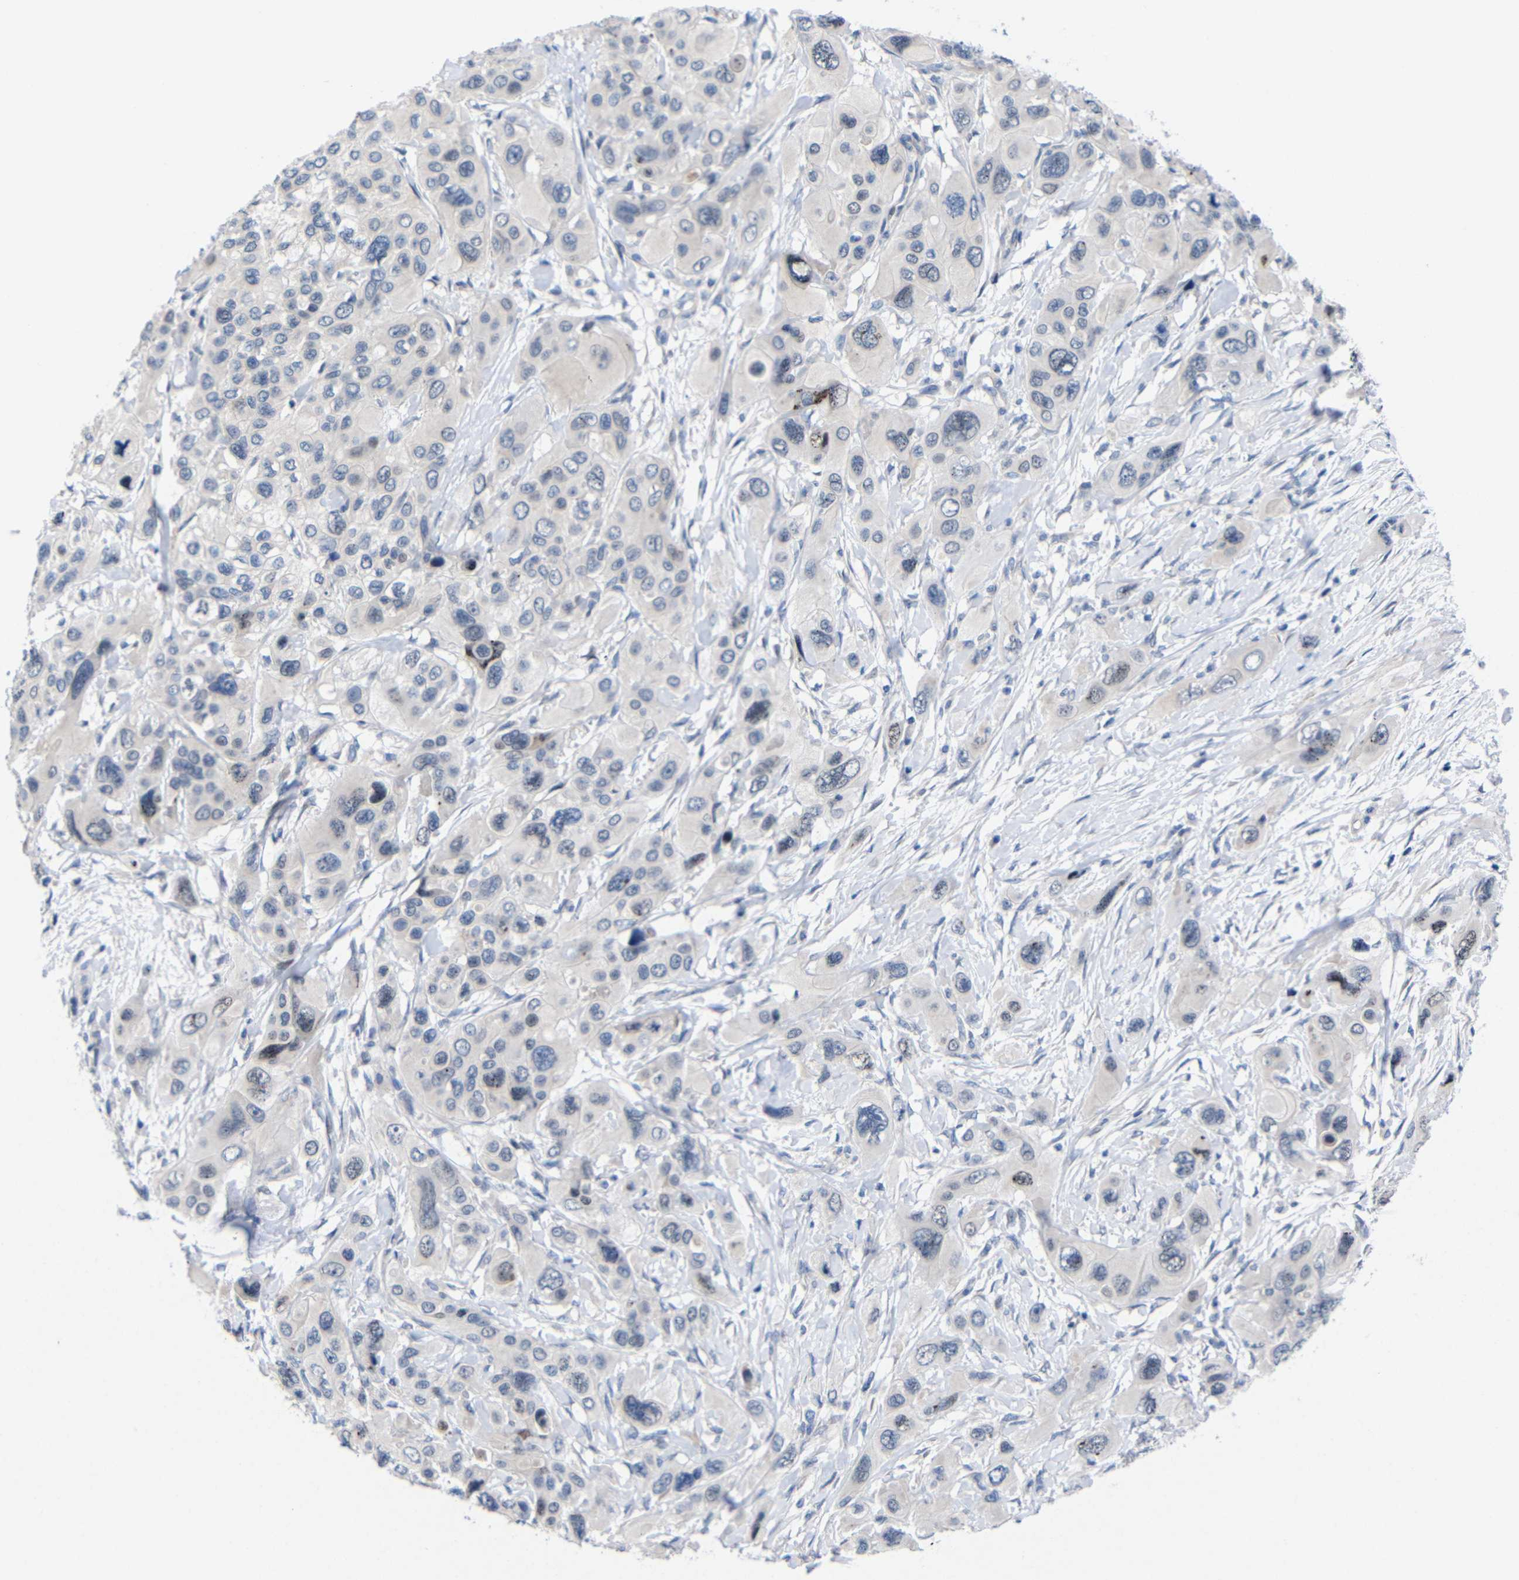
{"staining": {"intensity": "moderate", "quantity": "<25%", "location": "nuclear"}, "tissue": "pancreatic cancer", "cell_type": "Tumor cells", "image_type": "cancer", "snomed": [{"axis": "morphology", "description": "Adenocarcinoma, NOS"}, {"axis": "topography", "description": "Pancreas"}], "caption": "Protein analysis of pancreatic cancer tissue shows moderate nuclear expression in approximately <25% of tumor cells.", "gene": "CMTM1", "patient": {"sex": "male", "age": 73}}